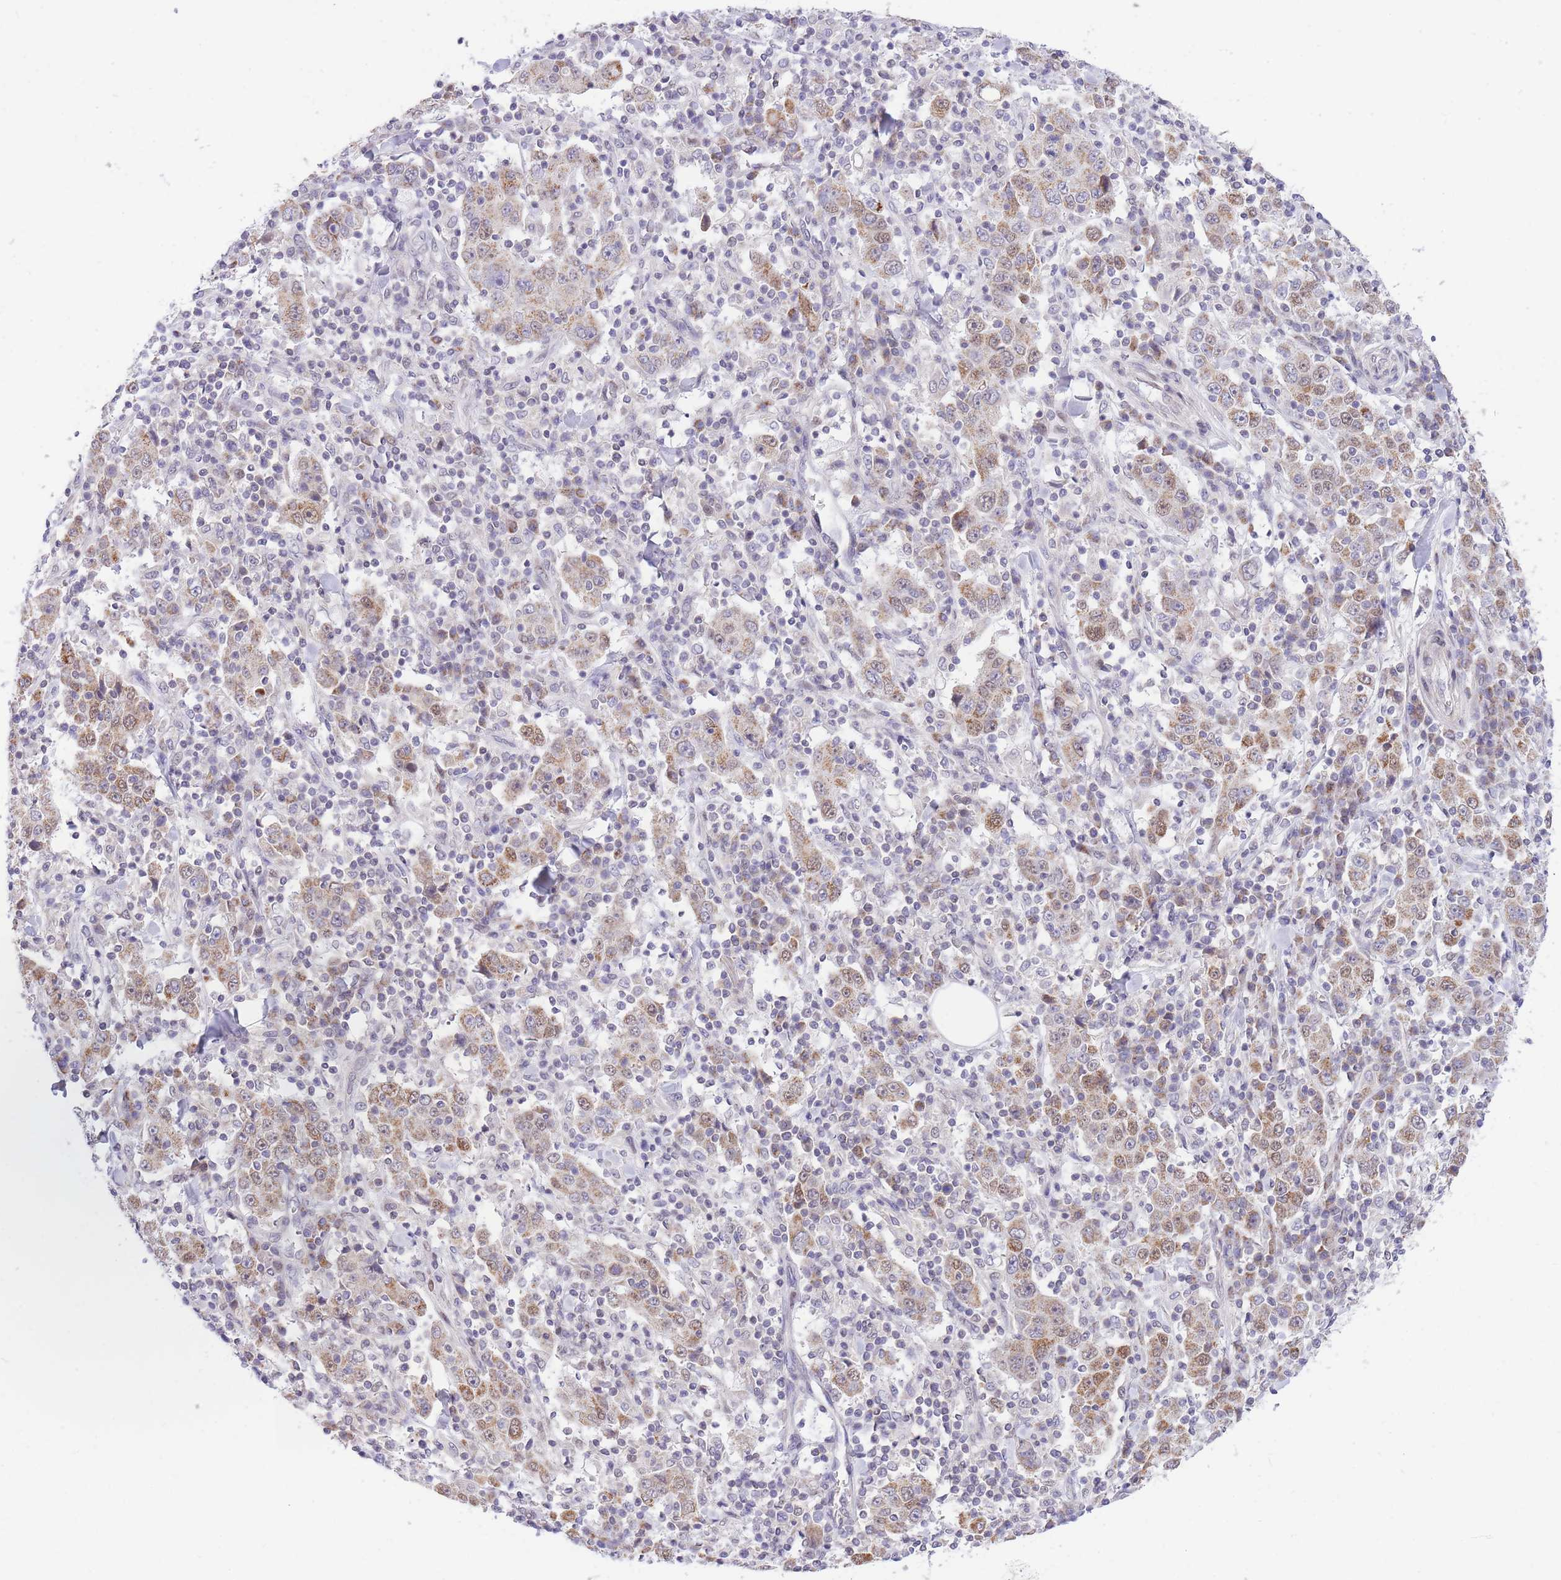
{"staining": {"intensity": "moderate", "quantity": ">75%", "location": "cytoplasmic/membranous"}, "tissue": "stomach cancer", "cell_type": "Tumor cells", "image_type": "cancer", "snomed": [{"axis": "morphology", "description": "Normal tissue, NOS"}, {"axis": "morphology", "description": "Adenocarcinoma, NOS"}, {"axis": "topography", "description": "Stomach, upper"}, {"axis": "topography", "description": "Stomach"}], "caption": "Immunohistochemical staining of human adenocarcinoma (stomach) demonstrates medium levels of moderate cytoplasmic/membranous staining in about >75% of tumor cells.", "gene": "MINDY2", "patient": {"sex": "male", "age": 59}}